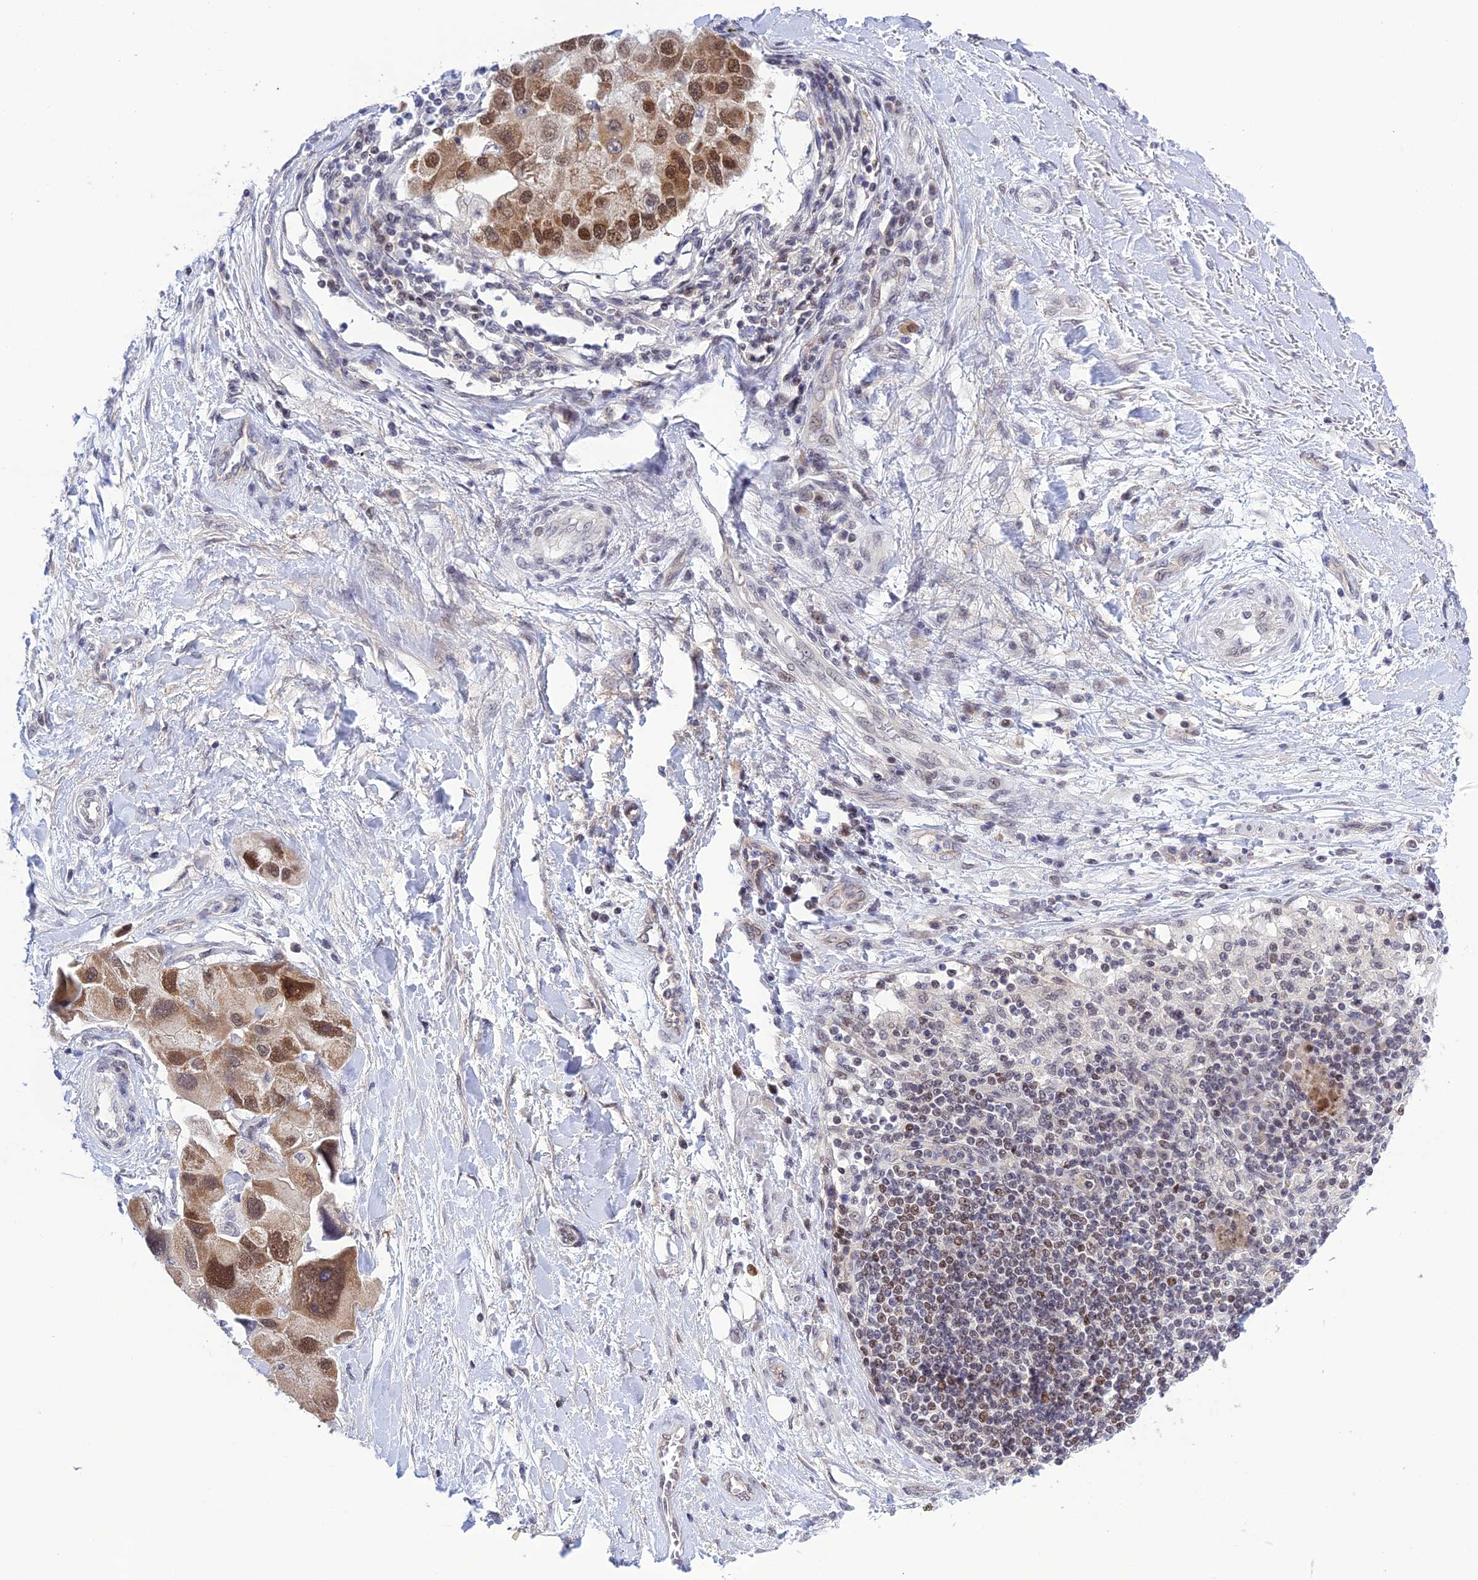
{"staining": {"intensity": "moderate", "quantity": ">75%", "location": "cytoplasmic/membranous,nuclear"}, "tissue": "lung cancer", "cell_type": "Tumor cells", "image_type": "cancer", "snomed": [{"axis": "morphology", "description": "Adenocarcinoma, NOS"}, {"axis": "topography", "description": "Lung"}], "caption": "A high-resolution photomicrograph shows immunohistochemistry staining of lung adenocarcinoma, which displays moderate cytoplasmic/membranous and nuclear positivity in about >75% of tumor cells.", "gene": "TCEA1", "patient": {"sex": "female", "age": 54}}